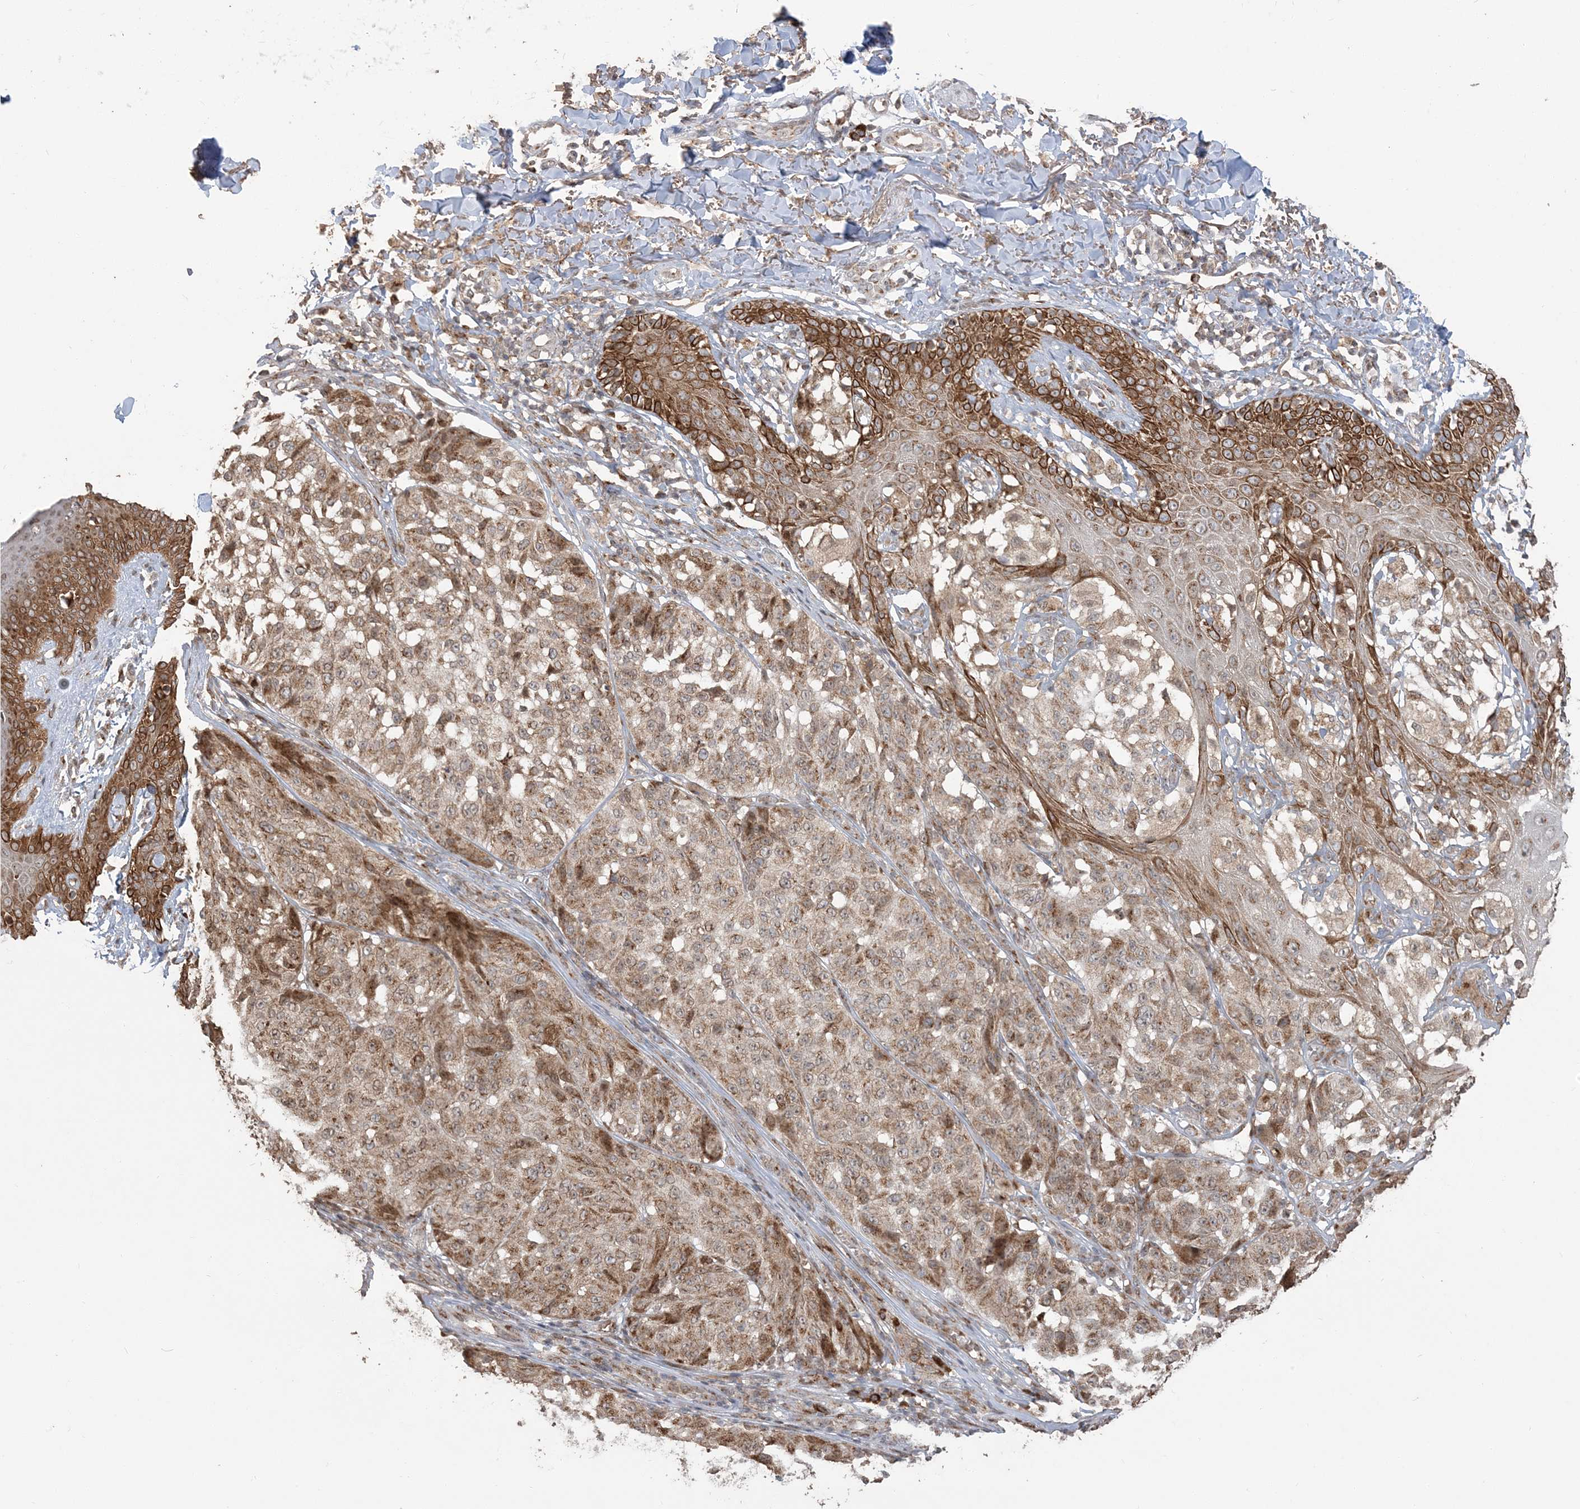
{"staining": {"intensity": "moderate", "quantity": ">75%", "location": "cytoplasmic/membranous"}, "tissue": "melanoma", "cell_type": "Tumor cells", "image_type": "cancer", "snomed": [{"axis": "morphology", "description": "Malignant melanoma, NOS"}, {"axis": "topography", "description": "Skin"}], "caption": "Immunohistochemical staining of human malignant melanoma reveals medium levels of moderate cytoplasmic/membranous expression in about >75% of tumor cells.", "gene": "RER1", "patient": {"sex": "female", "age": 46}}